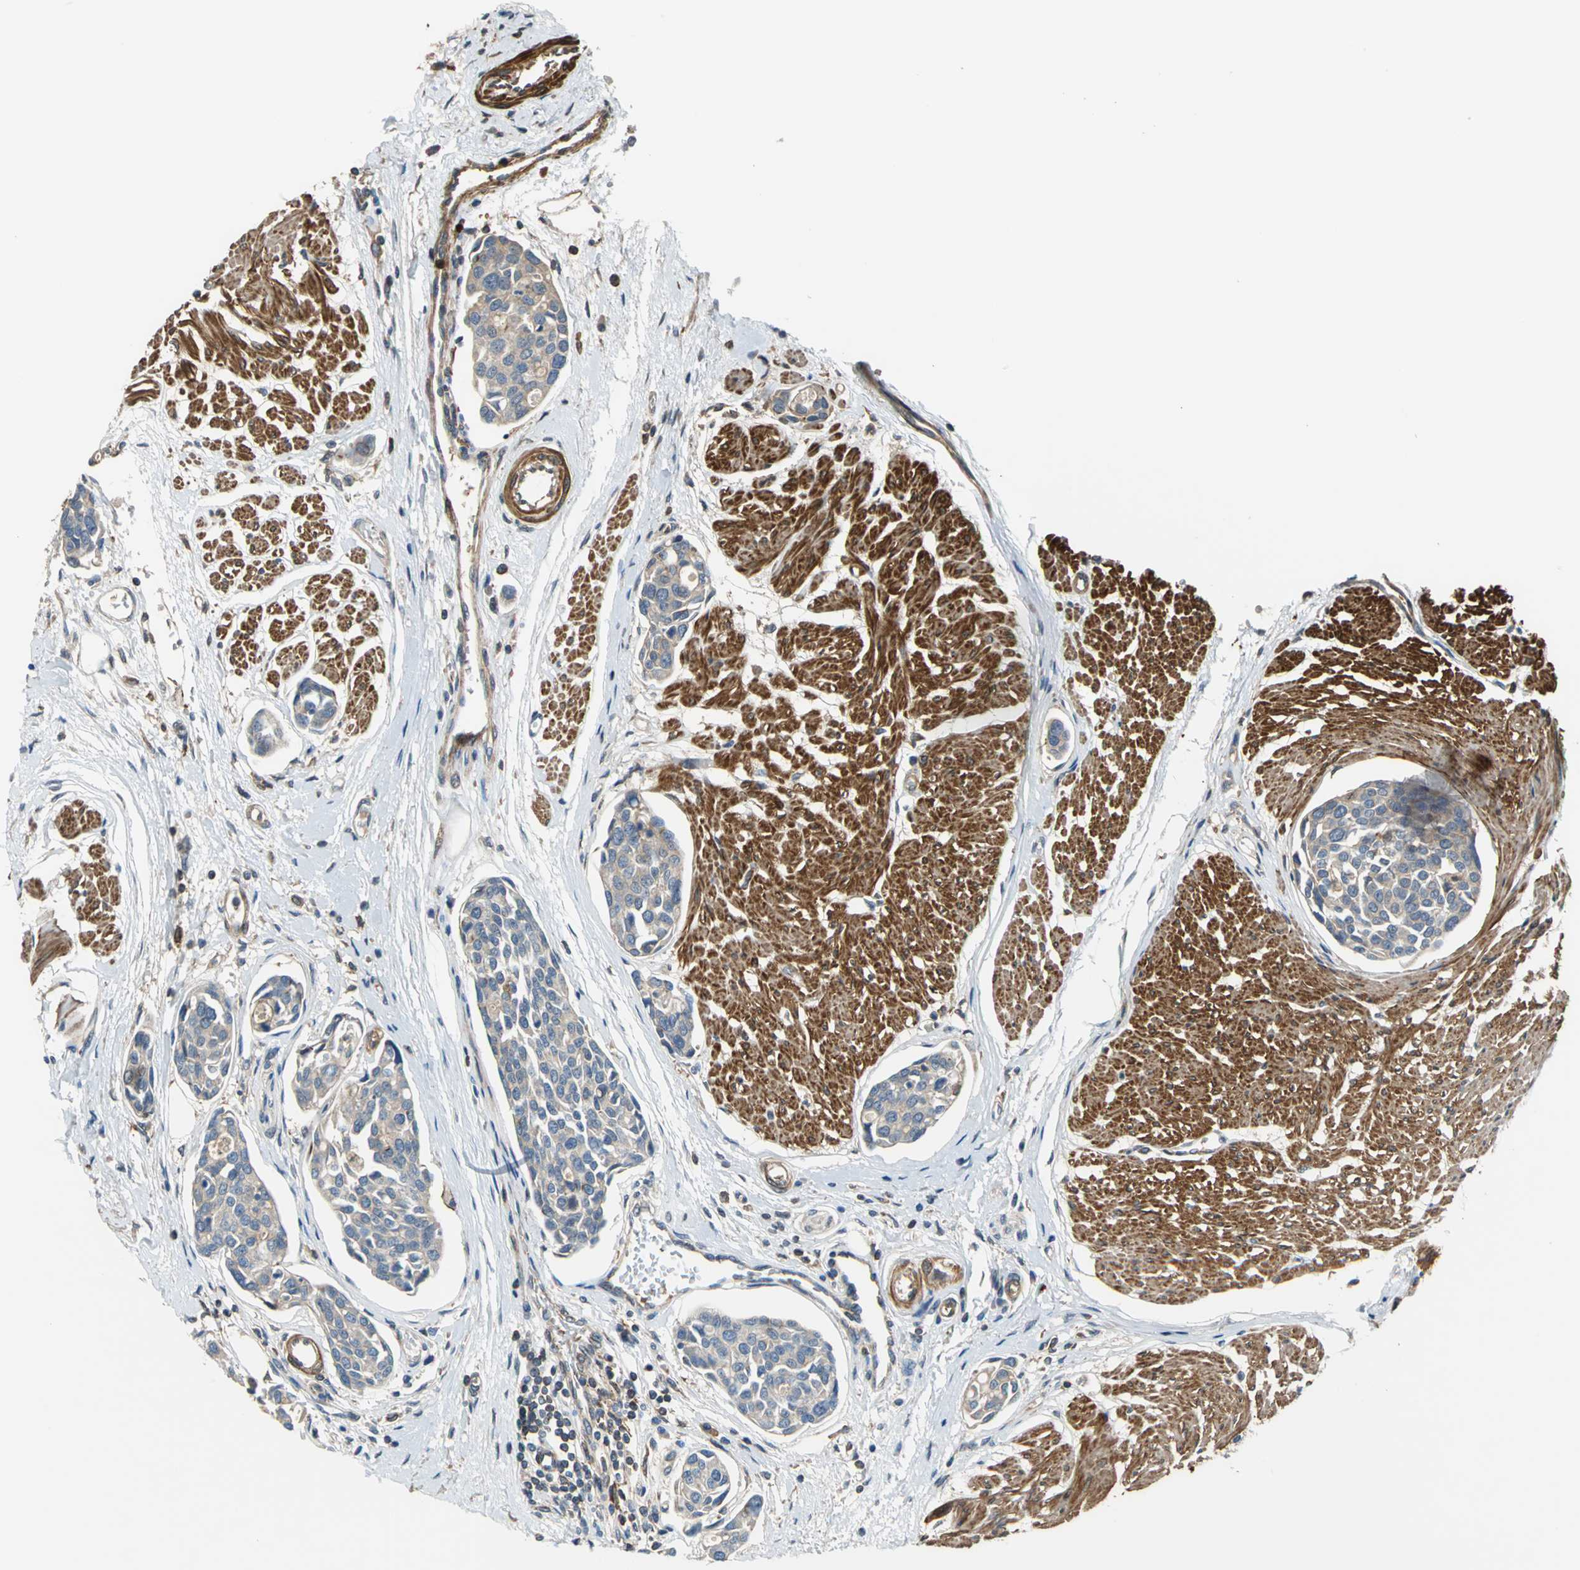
{"staining": {"intensity": "moderate", "quantity": "25%-75%", "location": "cytoplasmic/membranous"}, "tissue": "urothelial cancer", "cell_type": "Tumor cells", "image_type": "cancer", "snomed": [{"axis": "morphology", "description": "Urothelial carcinoma, High grade"}, {"axis": "topography", "description": "Urinary bladder"}], "caption": "A brown stain highlights moderate cytoplasmic/membranous expression of a protein in urothelial carcinoma (high-grade) tumor cells.", "gene": "PARVA", "patient": {"sex": "male", "age": 78}}